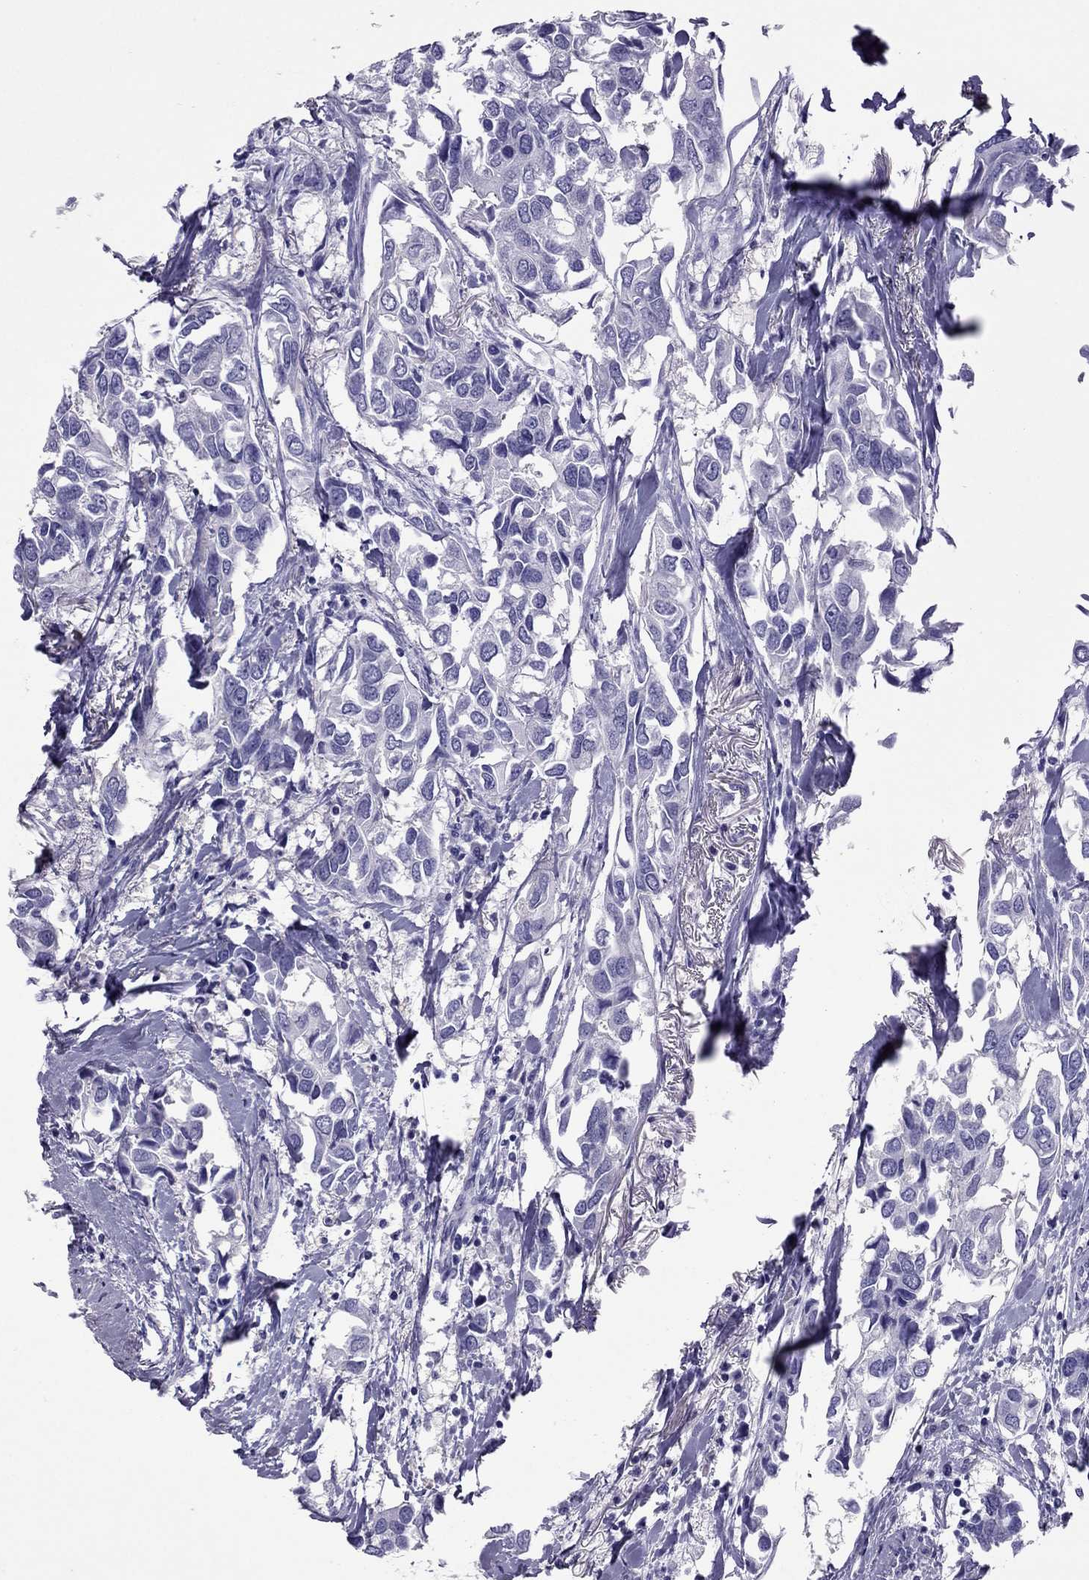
{"staining": {"intensity": "negative", "quantity": "none", "location": "none"}, "tissue": "breast cancer", "cell_type": "Tumor cells", "image_type": "cancer", "snomed": [{"axis": "morphology", "description": "Duct carcinoma"}, {"axis": "topography", "description": "Breast"}], "caption": "There is no significant staining in tumor cells of infiltrating ductal carcinoma (breast).", "gene": "MYL11", "patient": {"sex": "female", "age": 83}}